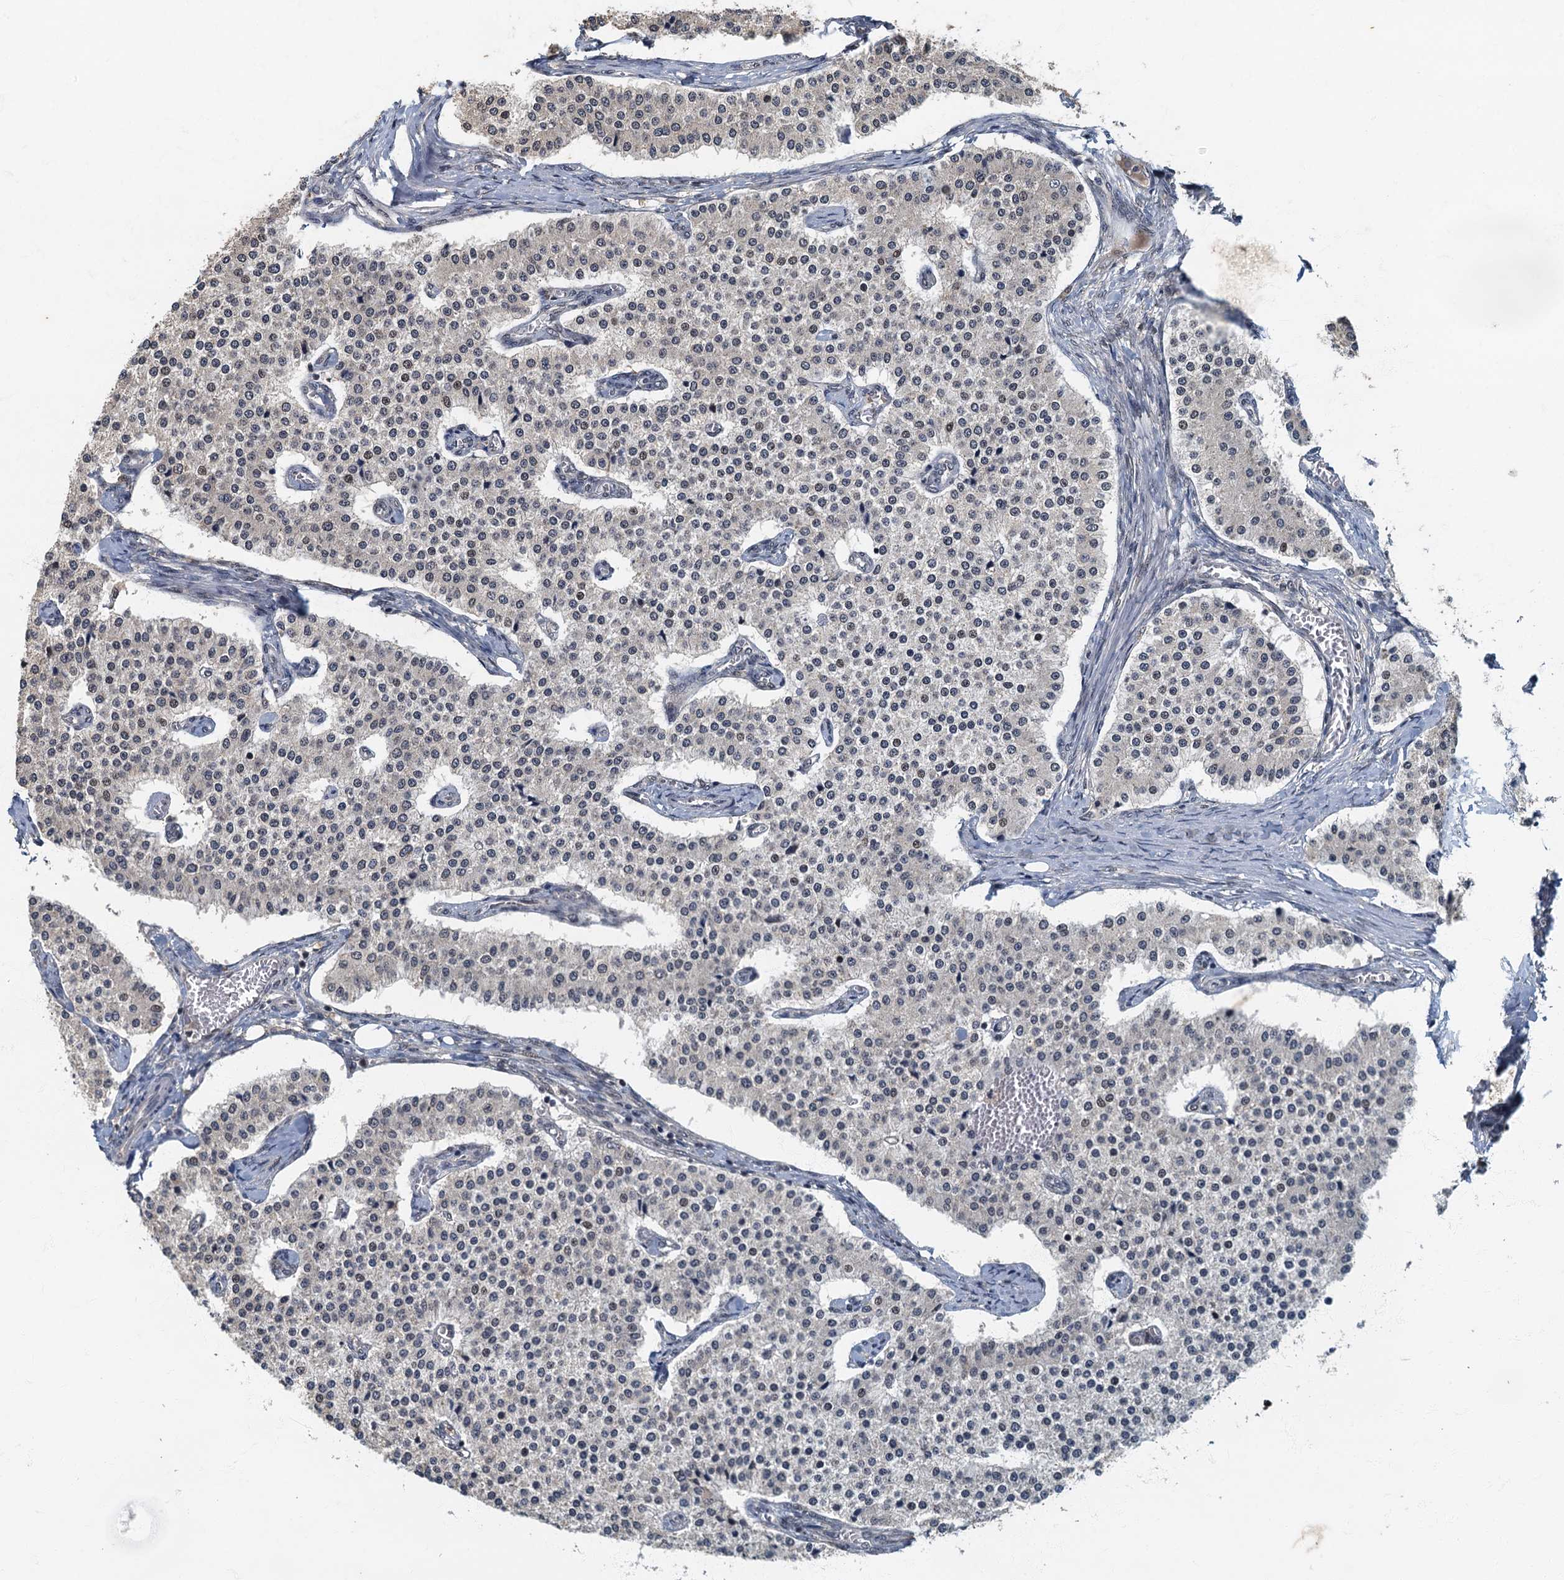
{"staining": {"intensity": "negative", "quantity": "none", "location": "none"}, "tissue": "carcinoid", "cell_type": "Tumor cells", "image_type": "cancer", "snomed": [{"axis": "morphology", "description": "Carcinoid, malignant, NOS"}, {"axis": "topography", "description": "Colon"}], "caption": "Carcinoid was stained to show a protein in brown. There is no significant staining in tumor cells.", "gene": "CKAP2L", "patient": {"sex": "female", "age": 52}}